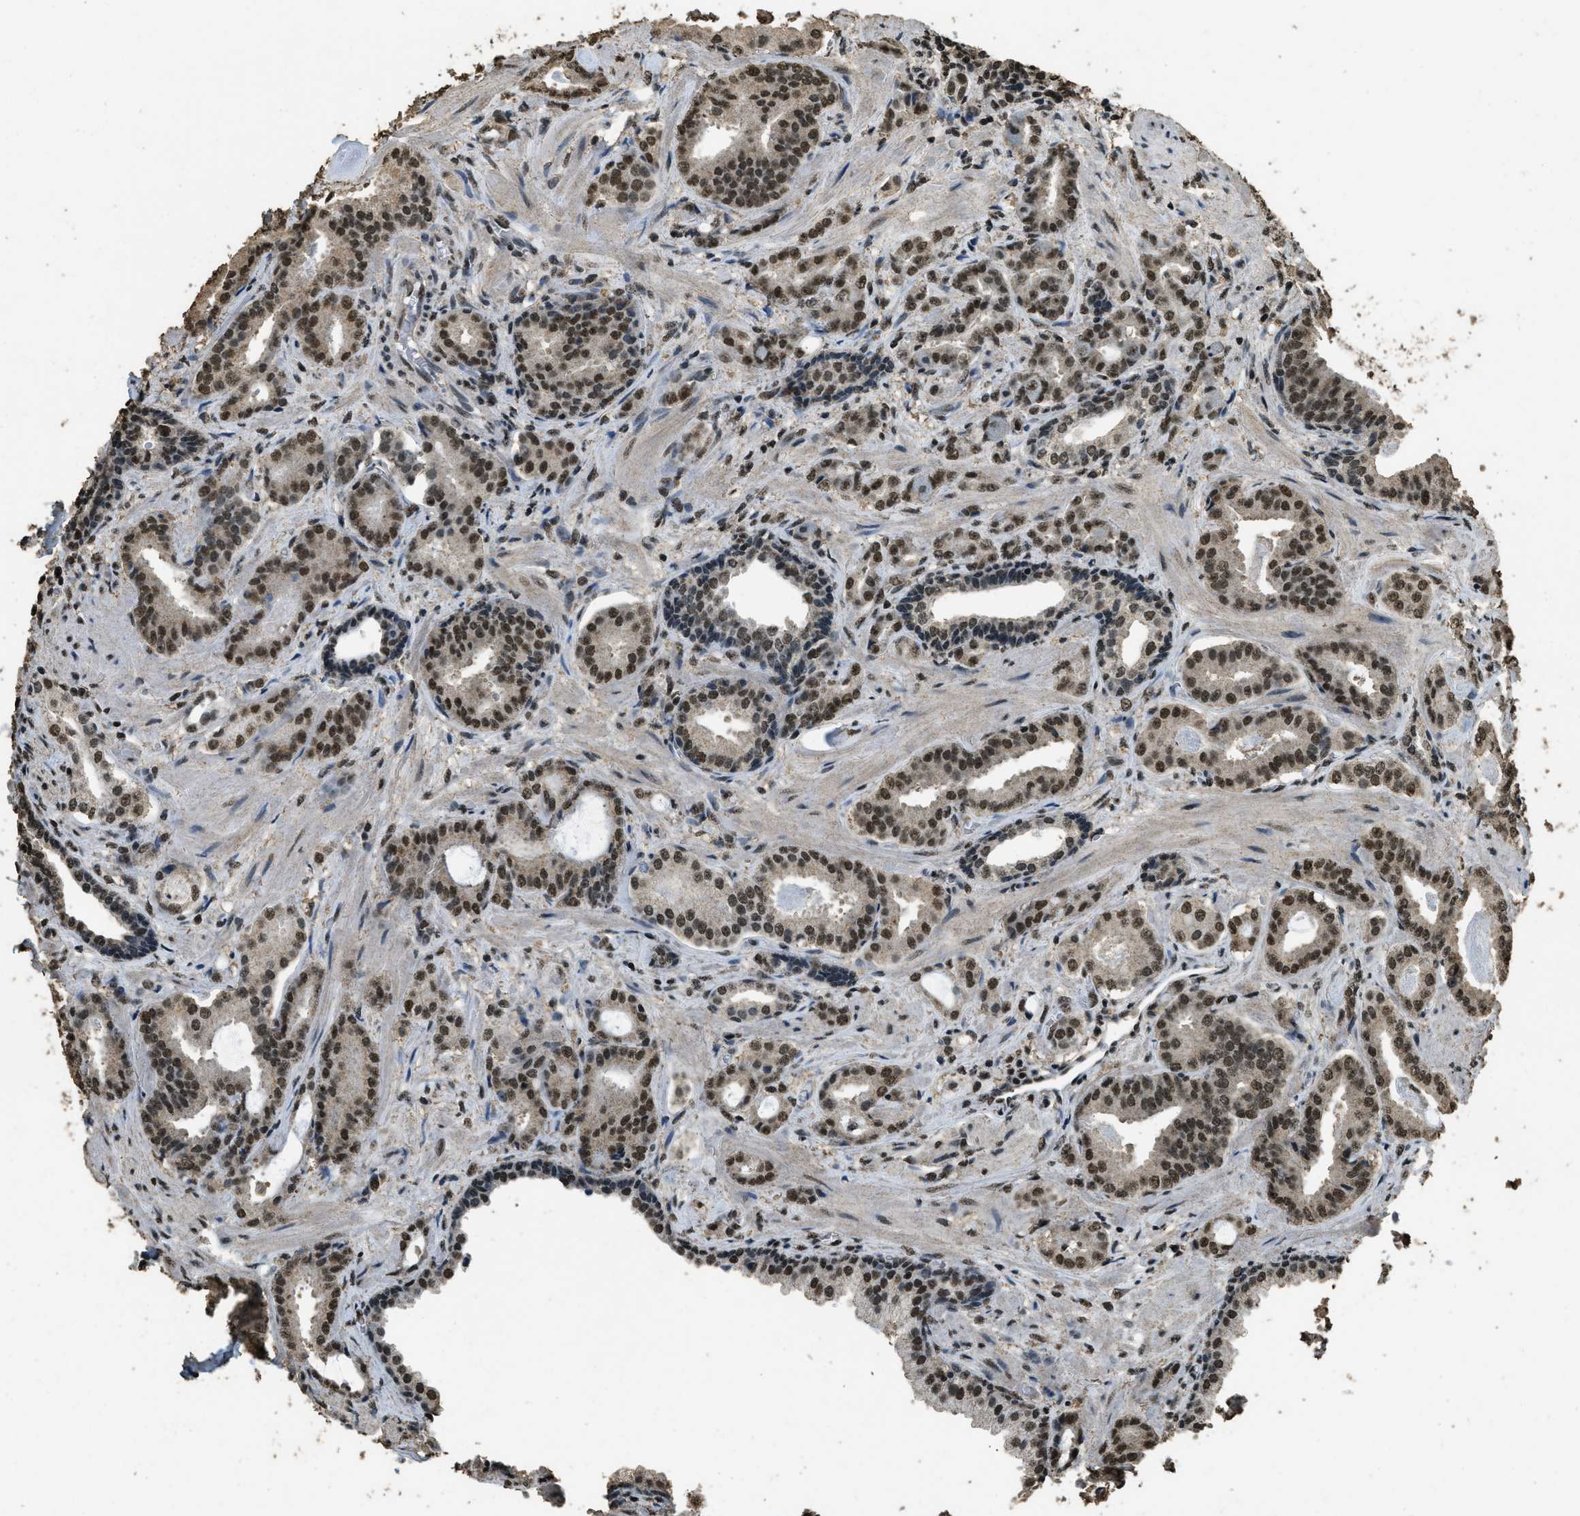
{"staining": {"intensity": "strong", "quantity": ">75%", "location": "nuclear"}, "tissue": "prostate cancer", "cell_type": "Tumor cells", "image_type": "cancer", "snomed": [{"axis": "morphology", "description": "Adenocarcinoma, Low grade"}, {"axis": "topography", "description": "Prostate"}], "caption": "High-power microscopy captured an immunohistochemistry photomicrograph of prostate cancer, revealing strong nuclear positivity in approximately >75% of tumor cells.", "gene": "MYB", "patient": {"sex": "male", "age": 53}}